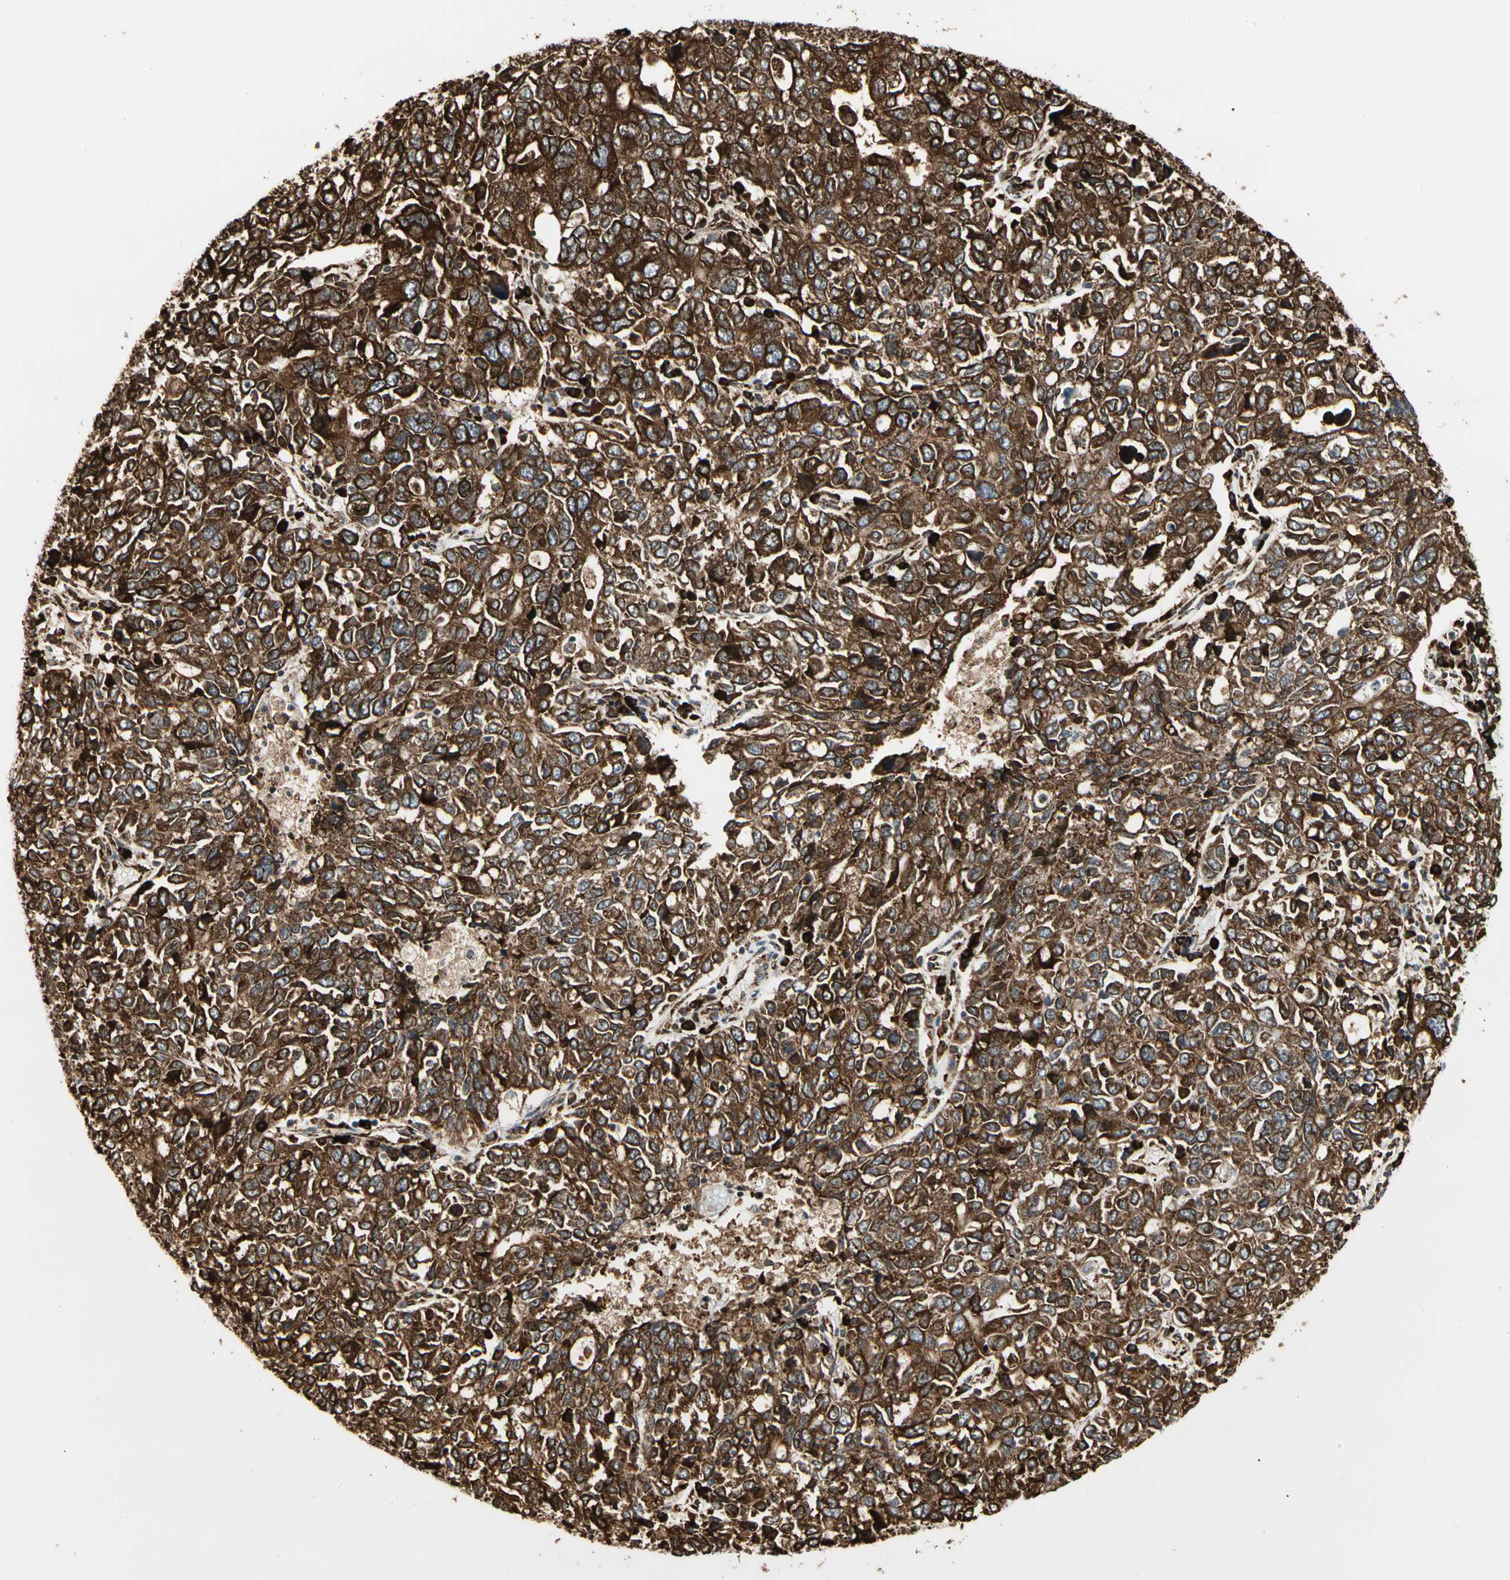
{"staining": {"intensity": "strong", "quantity": ">75%", "location": "cytoplasmic/membranous"}, "tissue": "ovarian cancer", "cell_type": "Tumor cells", "image_type": "cancer", "snomed": [{"axis": "morphology", "description": "Carcinoma, endometroid"}, {"axis": "topography", "description": "Ovary"}], "caption": "Protein staining of ovarian cancer tissue demonstrates strong cytoplasmic/membranous staining in about >75% of tumor cells. Immunohistochemistry (ihc) stains the protein in brown and the nuclei are stained blue.", "gene": "HSP90B1", "patient": {"sex": "female", "age": 62}}